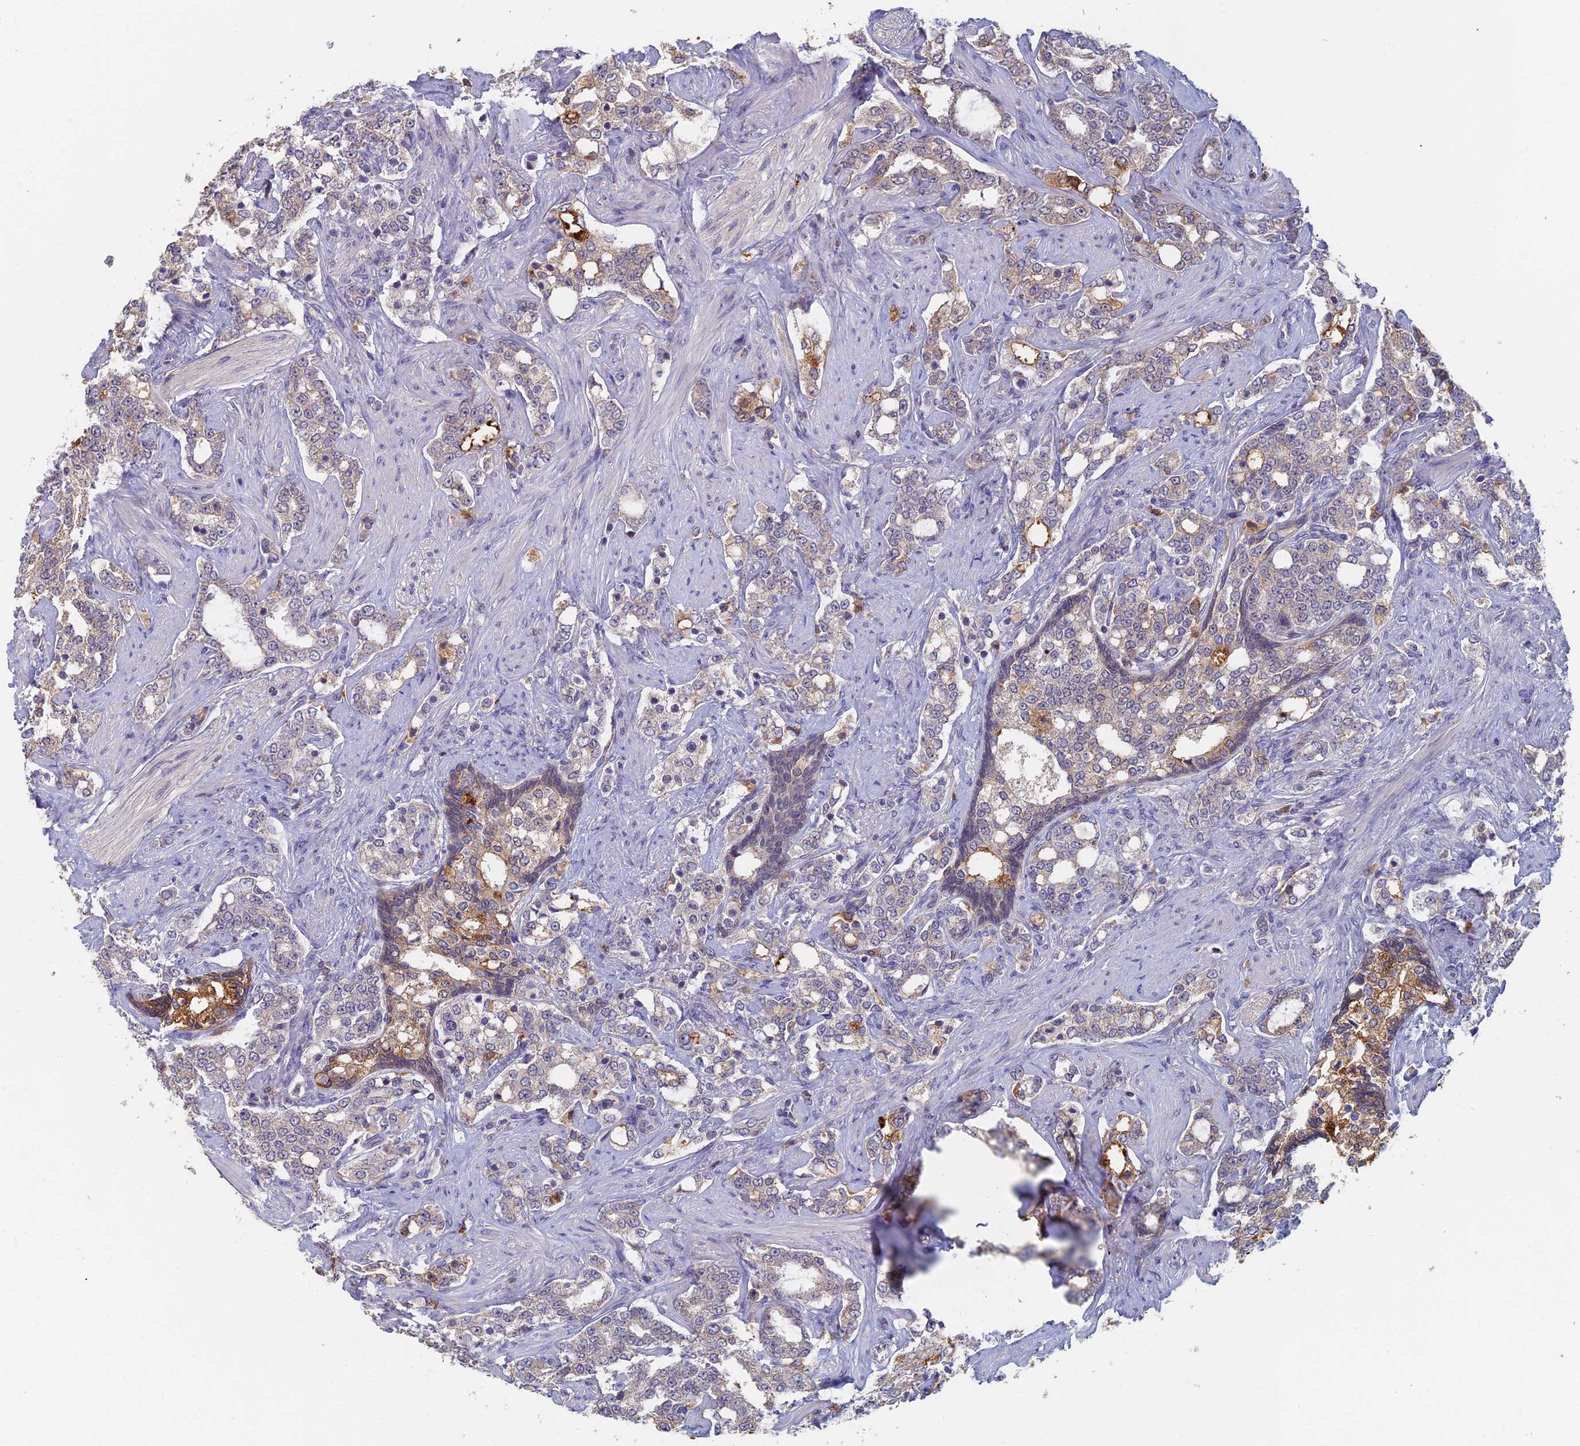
{"staining": {"intensity": "moderate", "quantity": "<25%", "location": "cytoplasmic/membranous"}, "tissue": "prostate cancer", "cell_type": "Tumor cells", "image_type": "cancer", "snomed": [{"axis": "morphology", "description": "Adenocarcinoma, High grade"}, {"axis": "topography", "description": "Prostate"}], "caption": "Approximately <25% of tumor cells in prostate cancer (adenocarcinoma (high-grade)) display moderate cytoplasmic/membranous protein positivity as visualized by brown immunohistochemical staining.", "gene": "GPATCH1", "patient": {"sex": "male", "age": 64}}